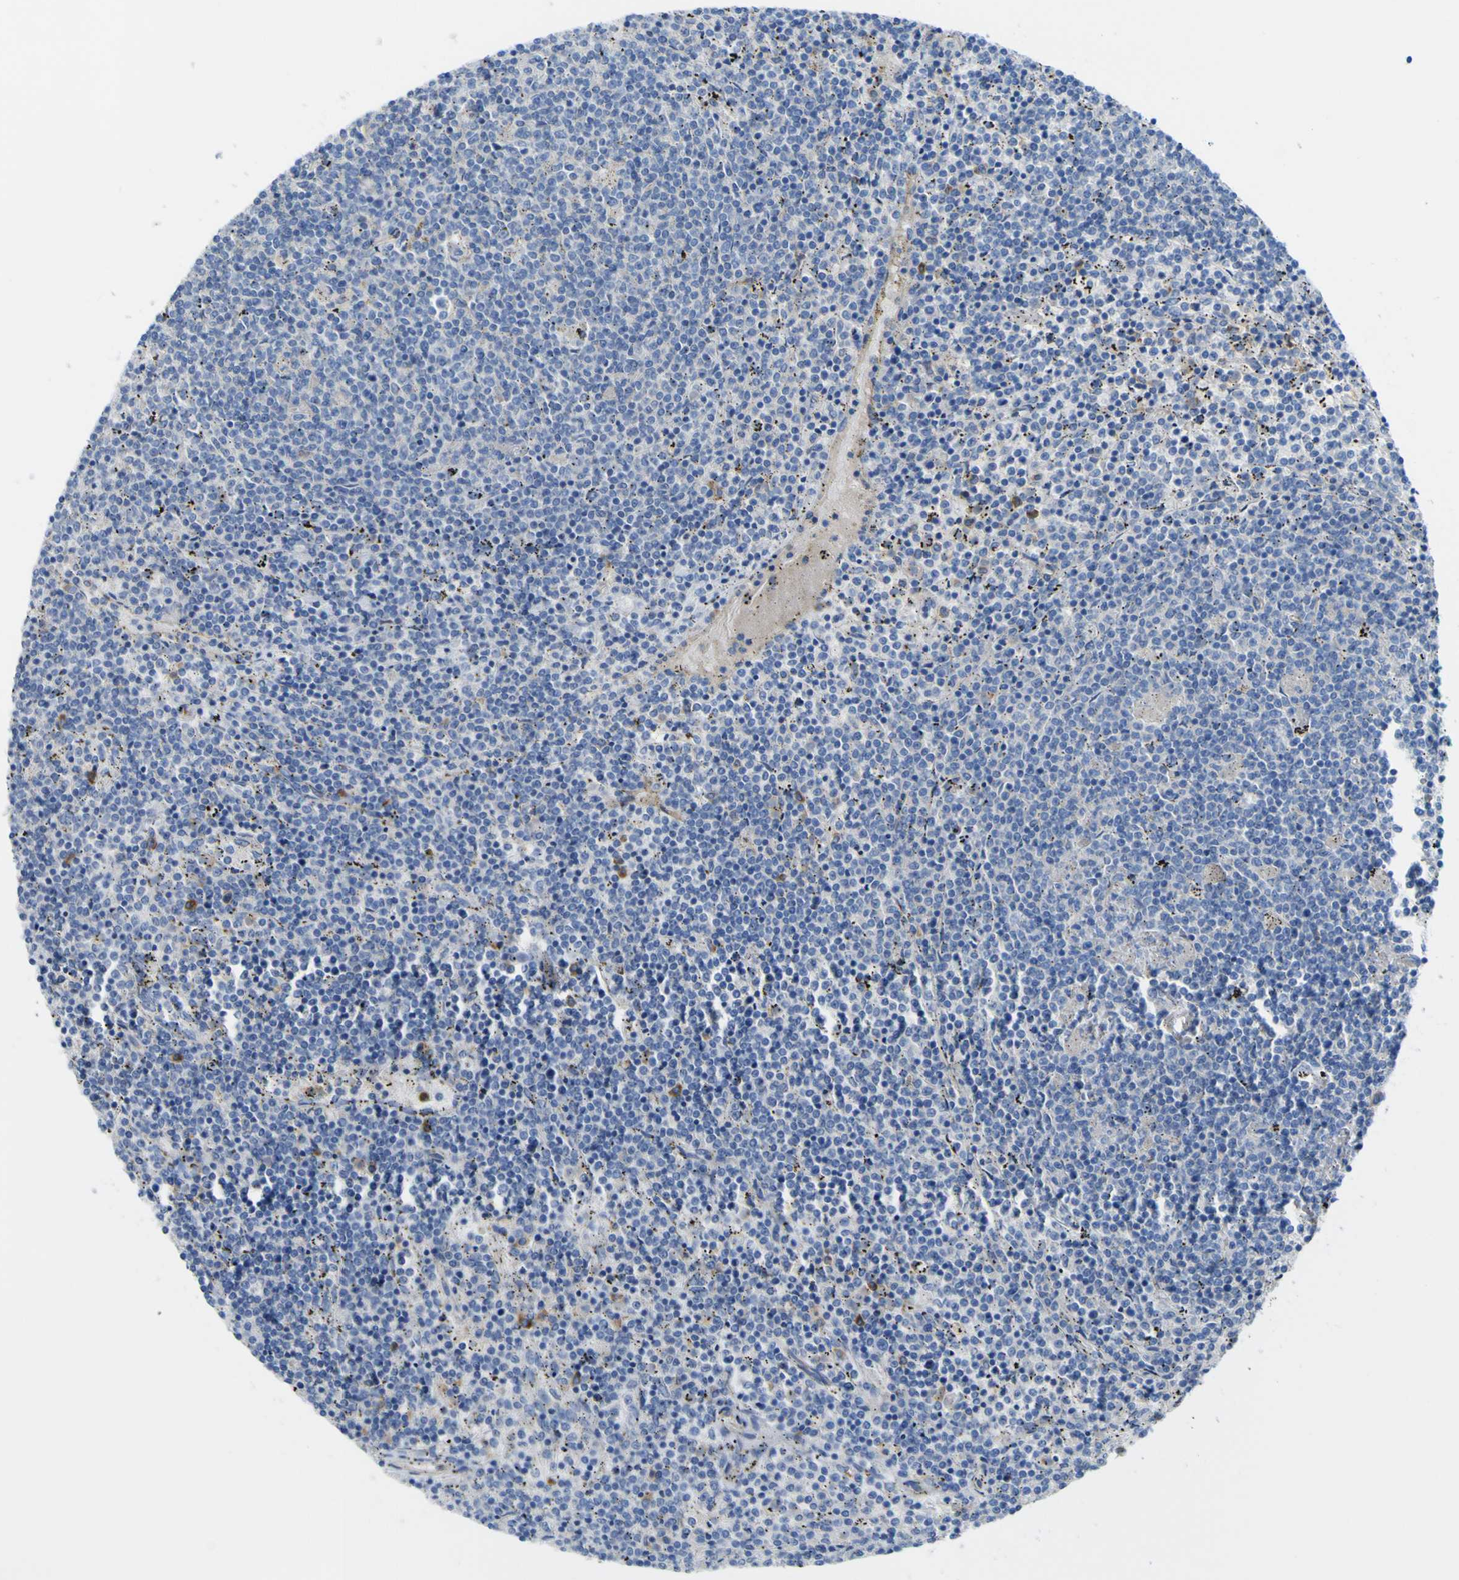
{"staining": {"intensity": "negative", "quantity": "none", "location": "none"}, "tissue": "lymphoma", "cell_type": "Tumor cells", "image_type": "cancer", "snomed": [{"axis": "morphology", "description": "Malignant lymphoma, non-Hodgkin's type, Low grade"}, {"axis": "topography", "description": "Spleen"}], "caption": "There is no significant expression in tumor cells of low-grade malignant lymphoma, non-Hodgkin's type.", "gene": "CD93", "patient": {"sex": "female", "age": 50}}